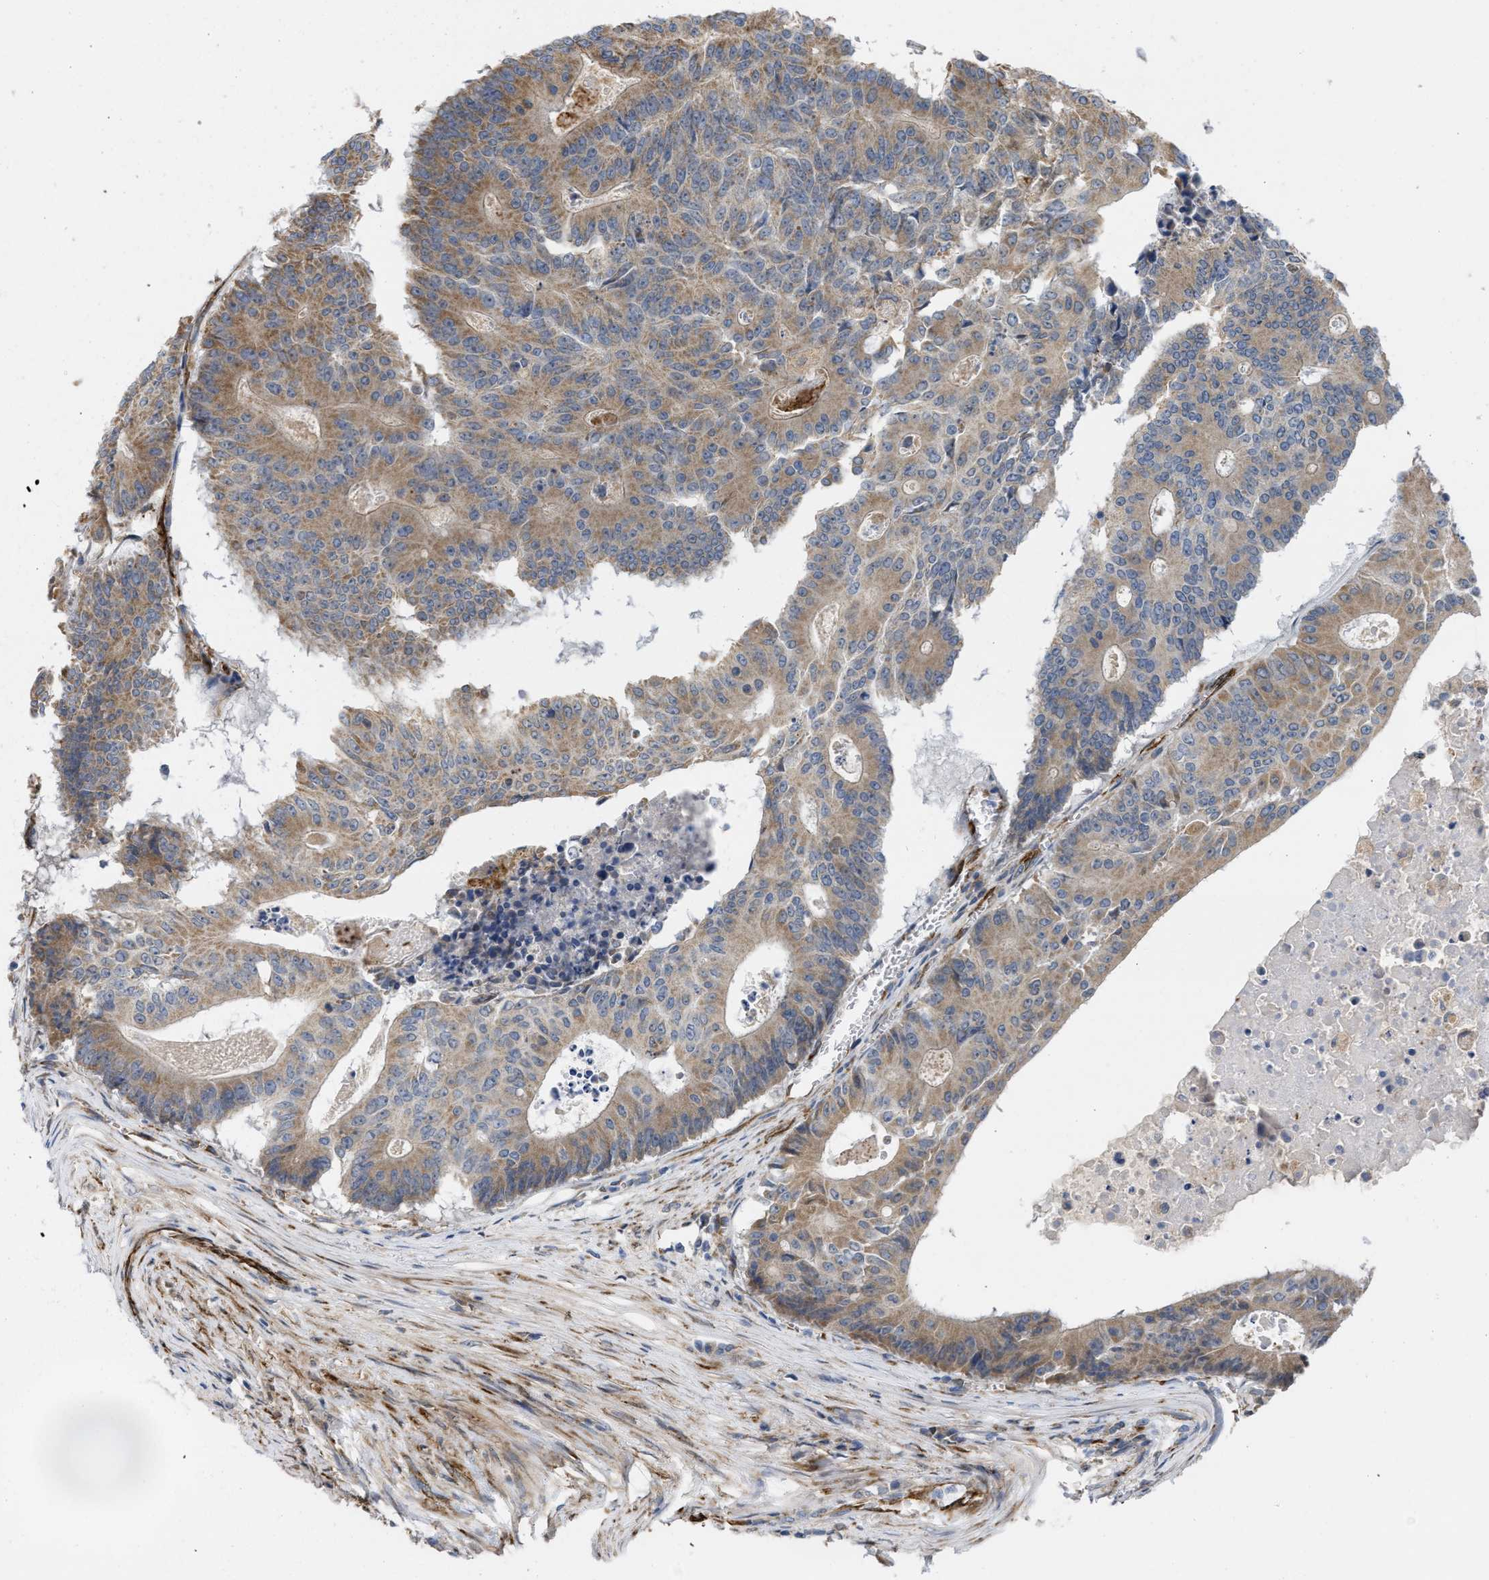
{"staining": {"intensity": "moderate", "quantity": ">75%", "location": "cytoplasmic/membranous"}, "tissue": "colorectal cancer", "cell_type": "Tumor cells", "image_type": "cancer", "snomed": [{"axis": "morphology", "description": "Adenocarcinoma, NOS"}, {"axis": "topography", "description": "Colon"}], "caption": "IHC of human colorectal cancer (adenocarcinoma) shows medium levels of moderate cytoplasmic/membranous expression in about >75% of tumor cells.", "gene": "EOGT", "patient": {"sex": "male", "age": 87}}